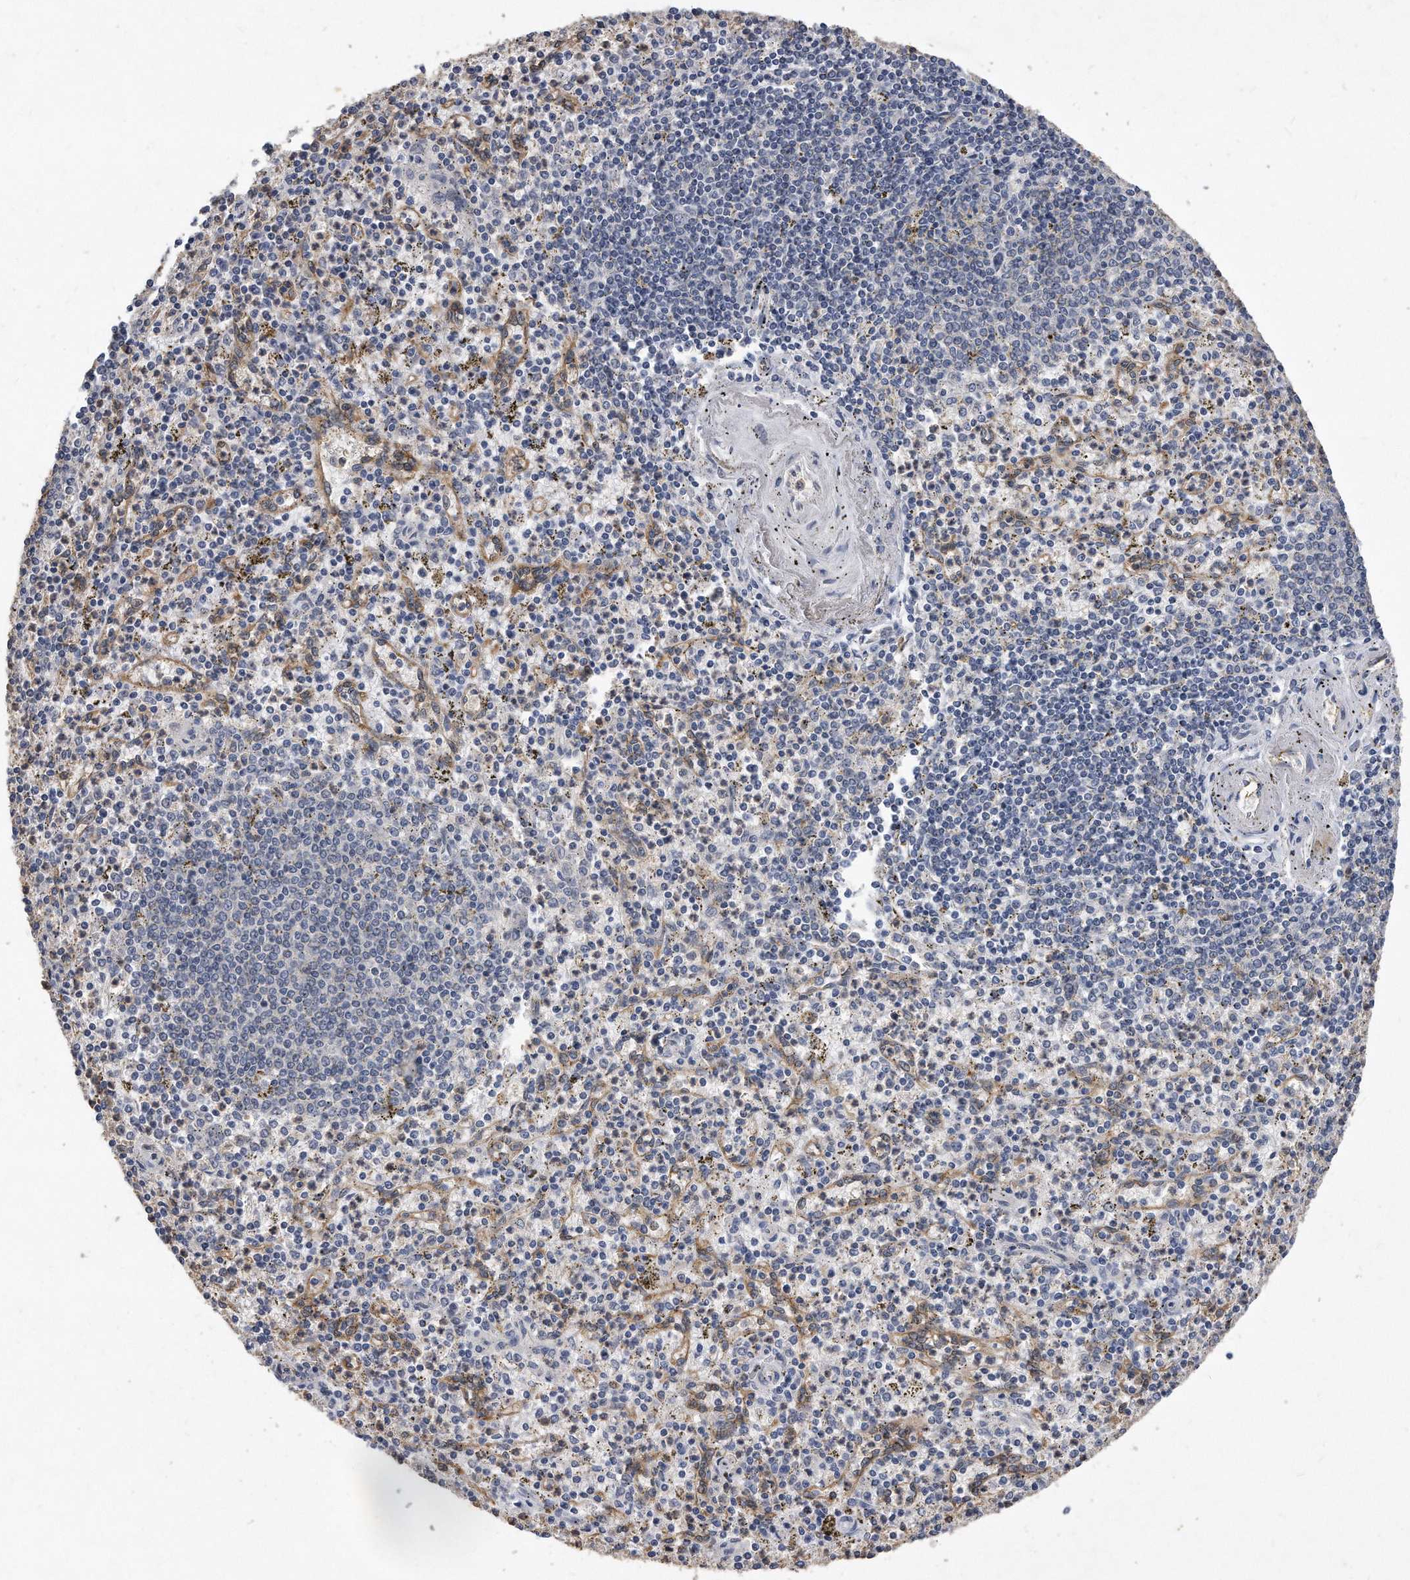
{"staining": {"intensity": "negative", "quantity": "none", "location": "none"}, "tissue": "spleen", "cell_type": "Cells in red pulp", "image_type": "normal", "snomed": [{"axis": "morphology", "description": "Normal tissue, NOS"}, {"axis": "topography", "description": "Spleen"}], "caption": "DAB (3,3'-diaminobenzidine) immunohistochemical staining of unremarkable spleen reveals no significant positivity in cells in red pulp.", "gene": "HOMER3", "patient": {"sex": "male", "age": 72}}